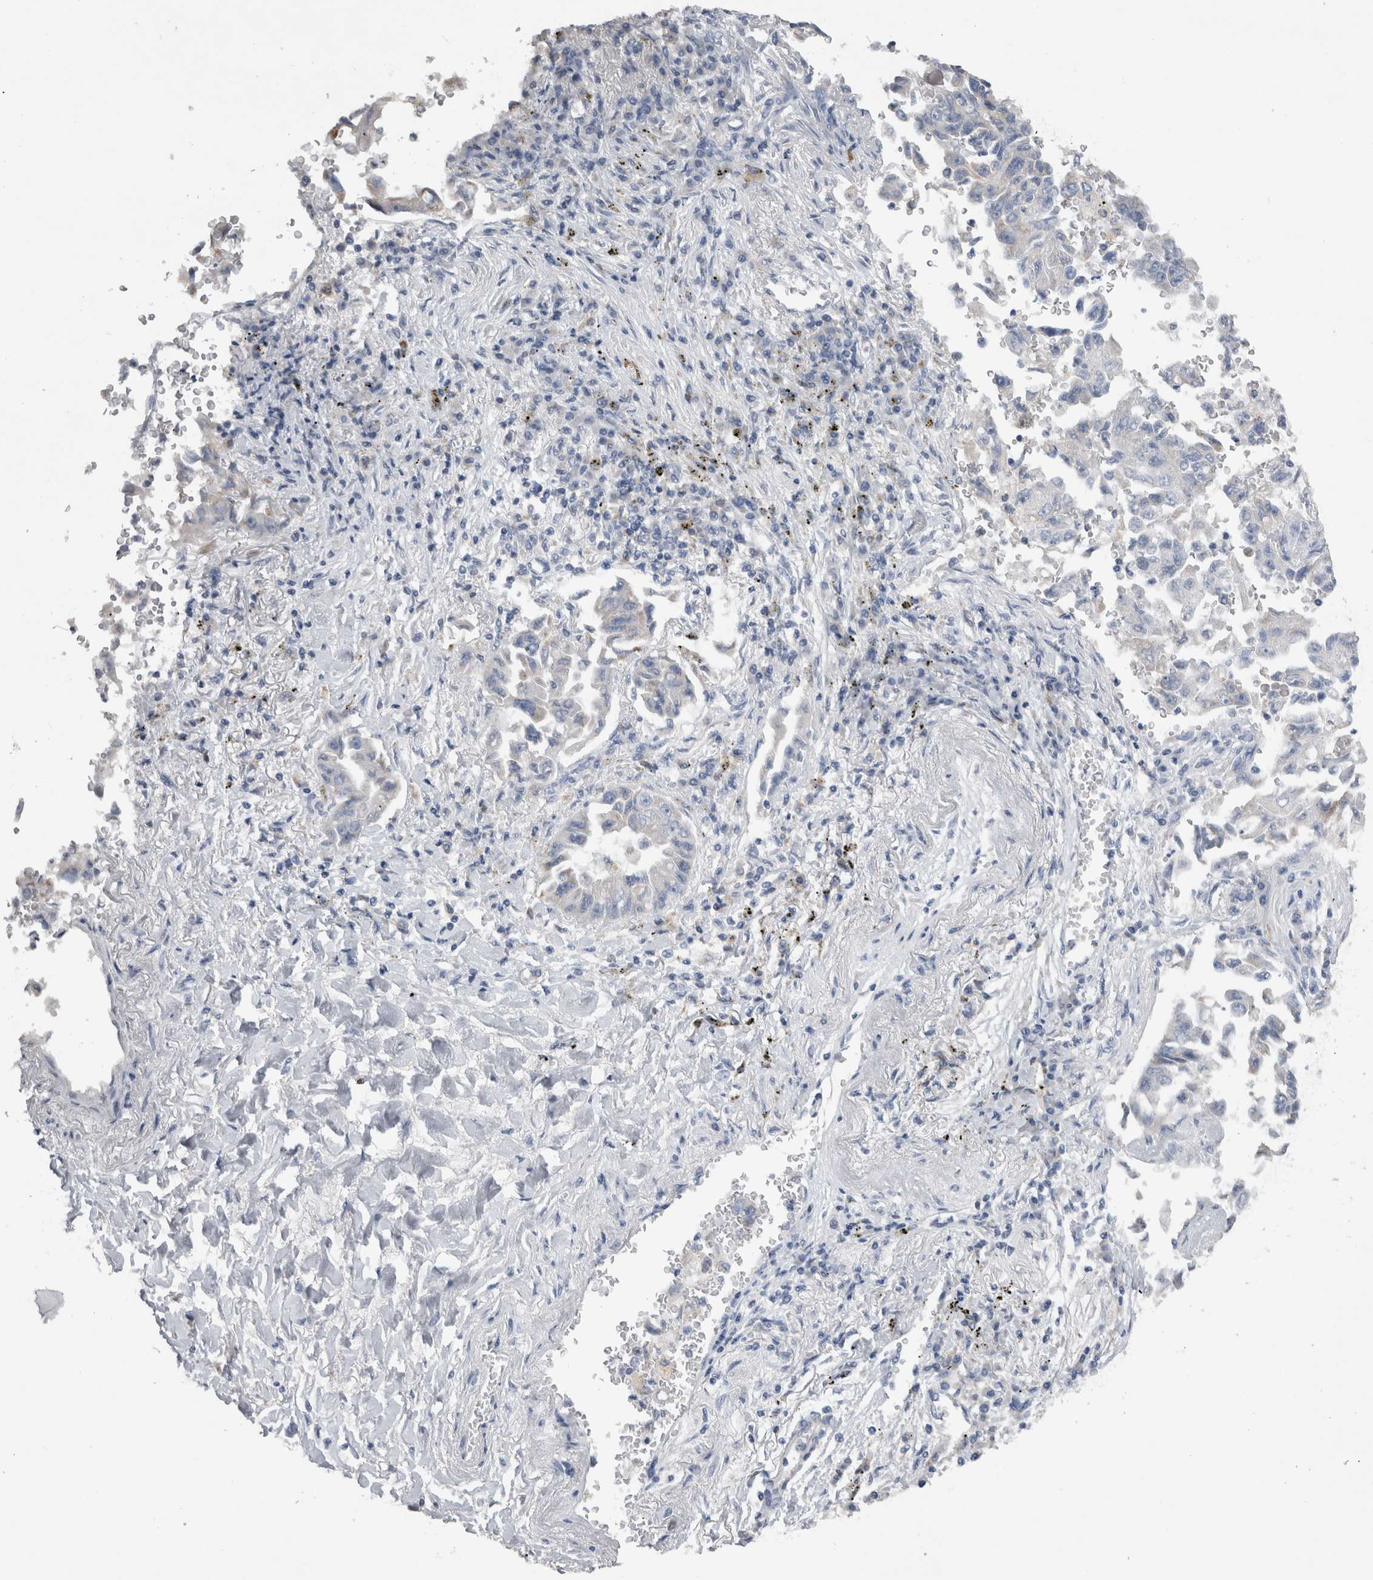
{"staining": {"intensity": "negative", "quantity": "none", "location": "none"}, "tissue": "lung cancer", "cell_type": "Tumor cells", "image_type": "cancer", "snomed": [{"axis": "morphology", "description": "Adenocarcinoma, NOS"}, {"axis": "topography", "description": "Lung"}], "caption": "The image displays no staining of tumor cells in lung cancer (adenocarcinoma).", "gene": "DHRS4", "patient": {"sex": "female", "age": 51}}